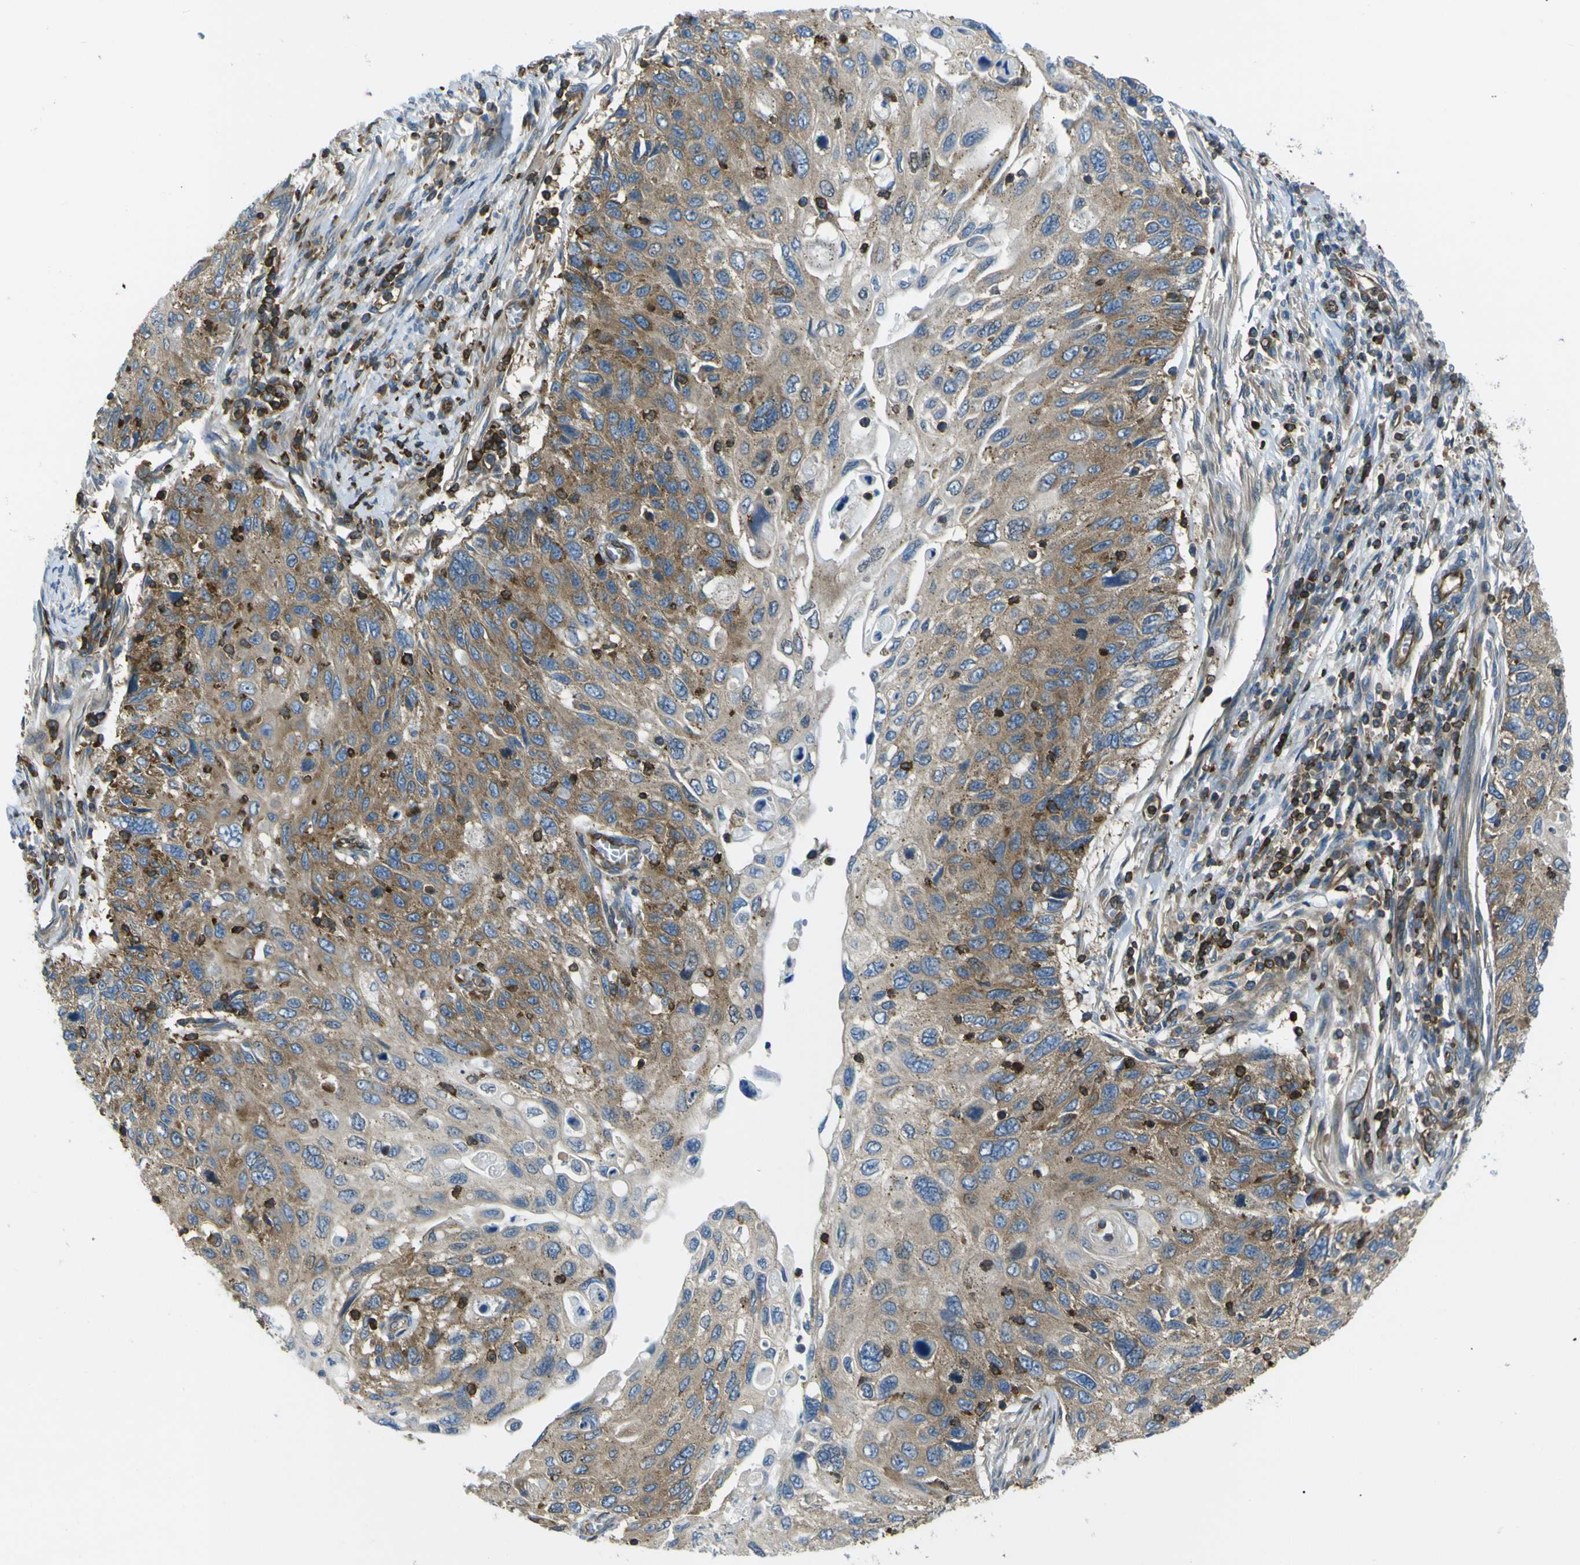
{"staining": {"intensity": "moderate", "quantity": ">75%", "location": "cytoplasmic/membranous"}, "tissue": "cervical cancer", "cell_type": "Tumor cells", "image_type": "cancer", "snomed": [{"axis": "morphology", "description": "Squamous cell carcinoma, NOS"}, {"axis": "topography", "description": "Cervix"}], "caption": "A medium amount of moderate cytoplasmic/membranous staining is present in about >75% of tumor cells in cervical cancer tissue. (IHC, brightfield microscopy, high magnification).", "gene": "ARHGEF1", "patient": {"sex": "female", "age": 70}}